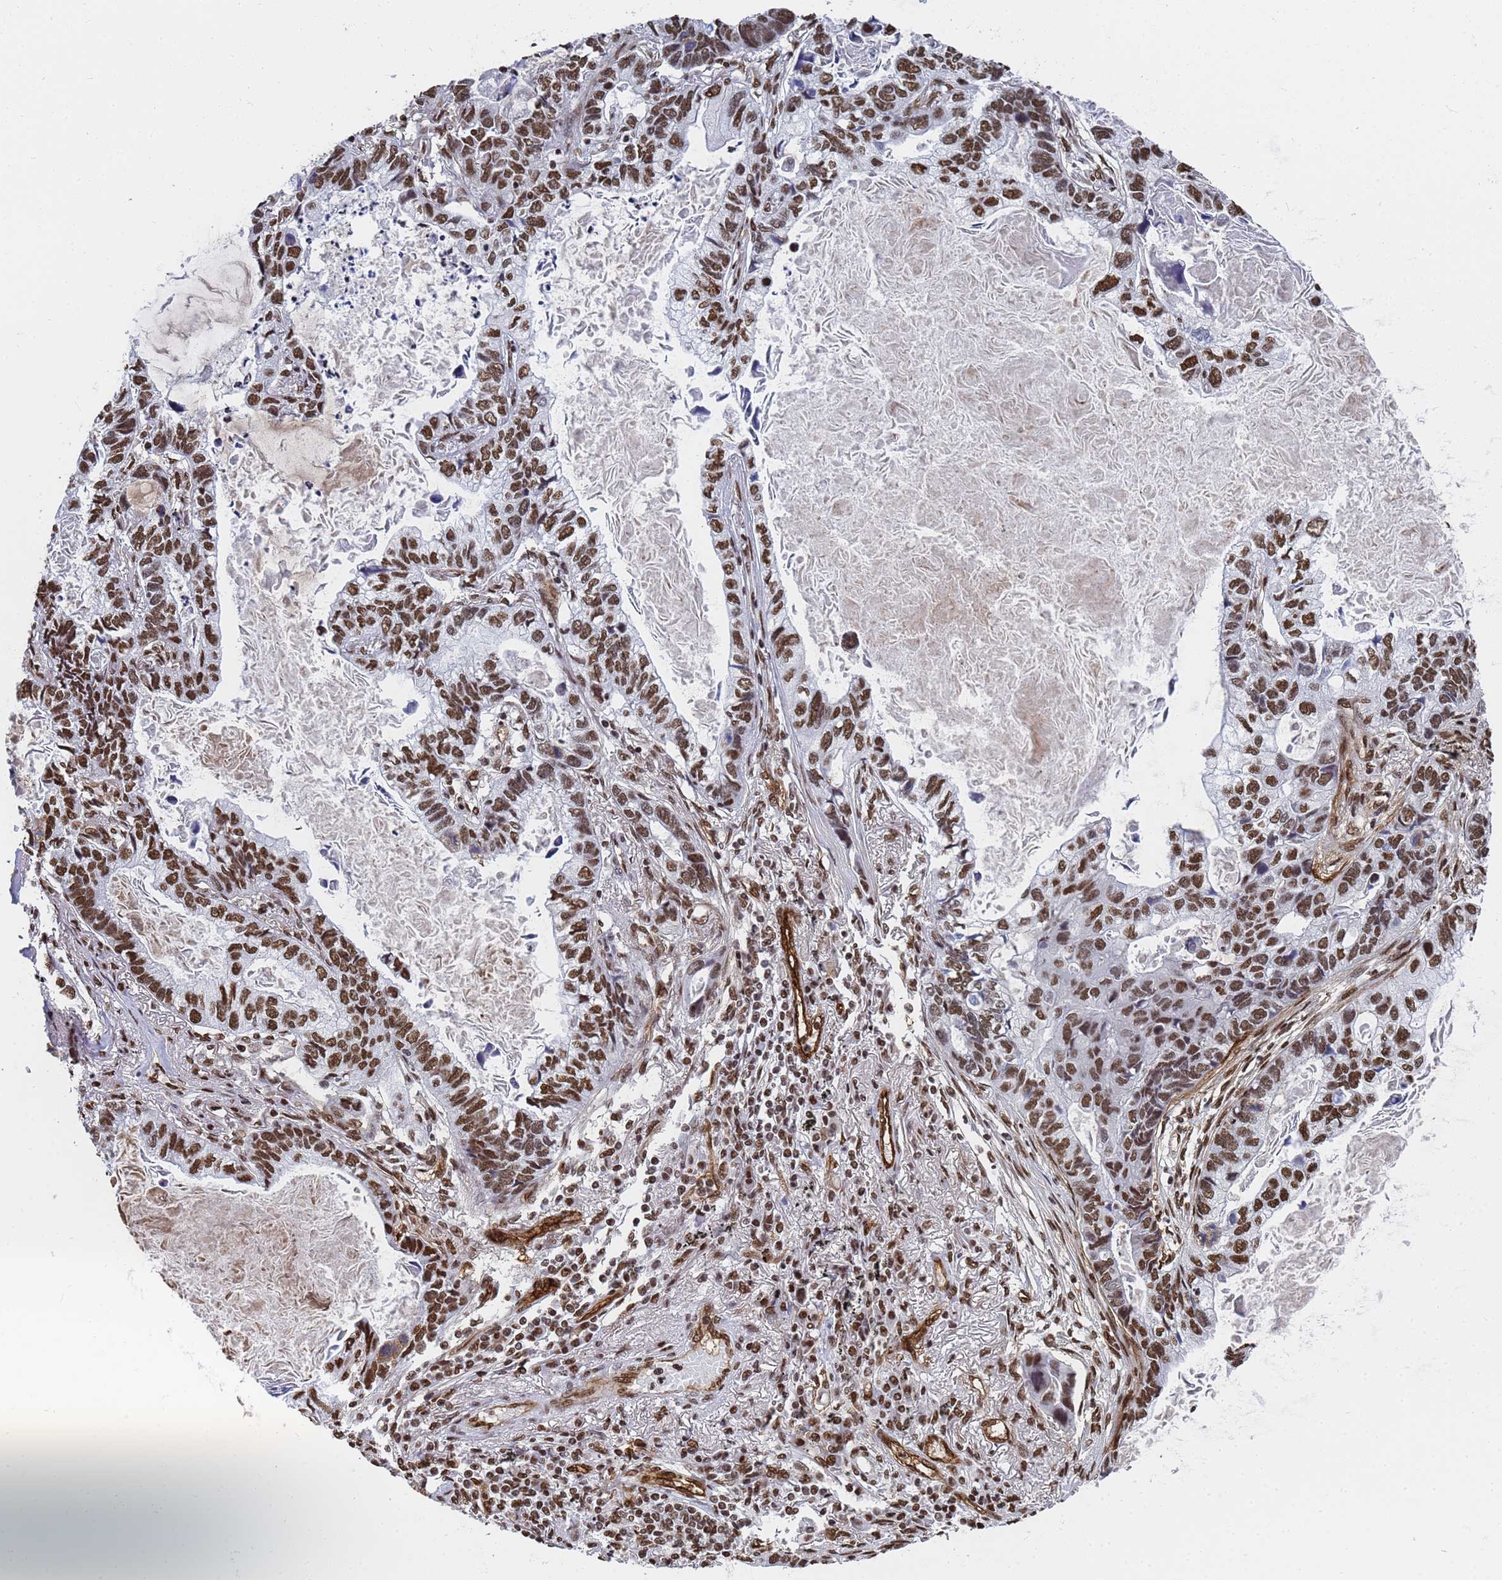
{"staining": {"intensity": "strong", "quantity": ">75%", "location": "nuclear"}, "tissue": "lung cancer", "cell_type": "Tumor cells", "image_type": "cancer", "snomed": [{"axis": "morphology", "description": "Adenocarcinoma, NOS"}, {"axis": "topography", "description": "Lung"}], "caption": "Lung cancer stained for a protein (brown) displays strong nuclear positive staining in about >75% of tumor cells.", "gene": "RAVER2", "patient": {"sex": "male", "age": 67}}